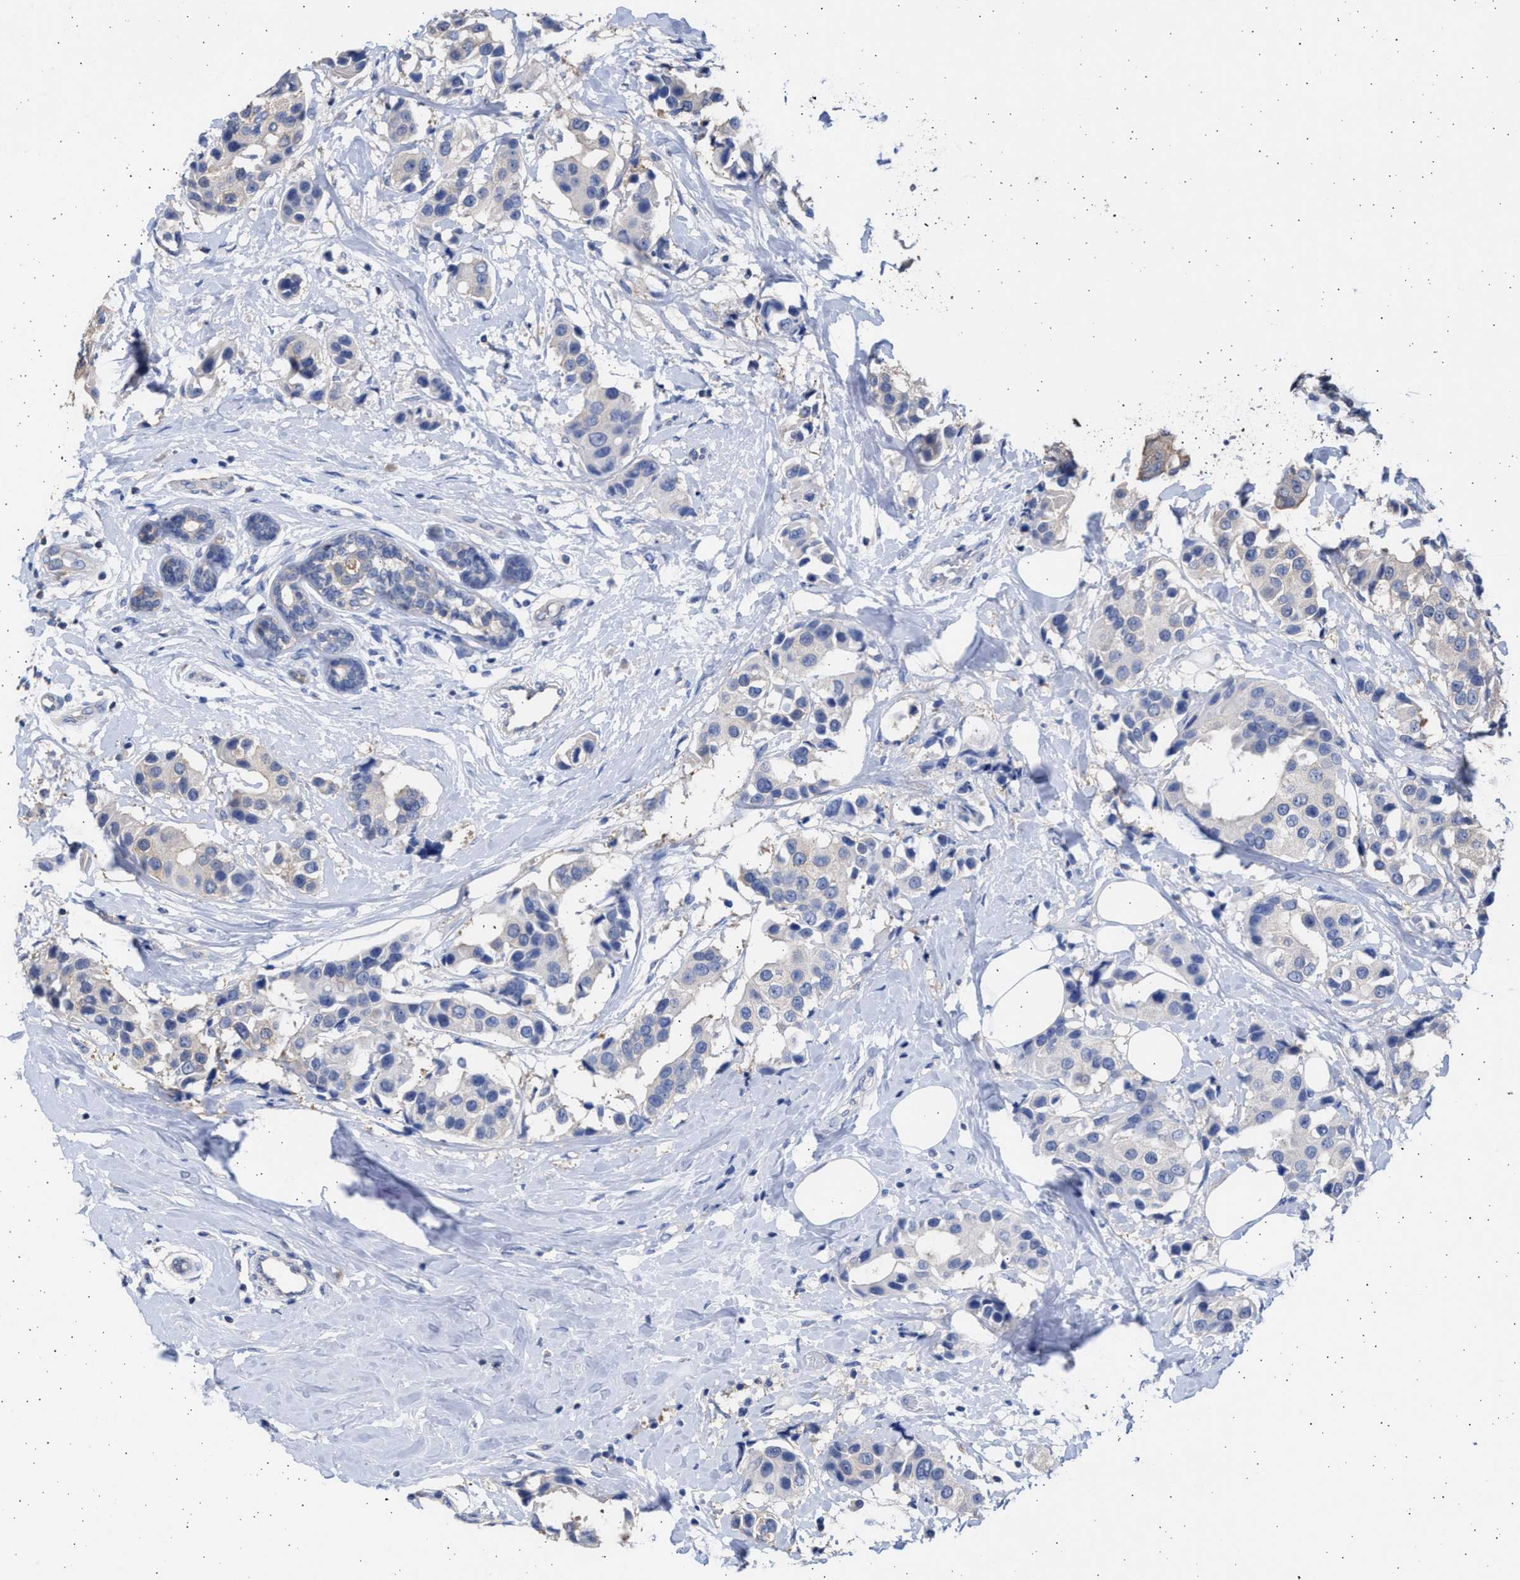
{"staining": {"intensity": "weak", "quantity": "<25%", "location": "cytoplasmic/membranous"}, "tissue": "breast cancer", "cell_type": "Tumor cells", "image_type": "cancer", "snomed": [{"axis": "morphology", "description": "Normal tissue, NOS"}, {"axis": "morphology", "description": "Duct carcinoma"}, {"axis": "topography", "description": "Breast"}], "caption": "Protein analysis of infiltrating ductal carcinoma (breast) shows no significant staining in tumor cells. The staining was performed using DAB (3,3'-diaminobenzidine) to visualize the protein expression in brown, while the nuclei were stained in blue with hematoxylin (Magnification: 20x).", "gene": "ALDOC", "patient": {"sex": "female", "age": 39}}